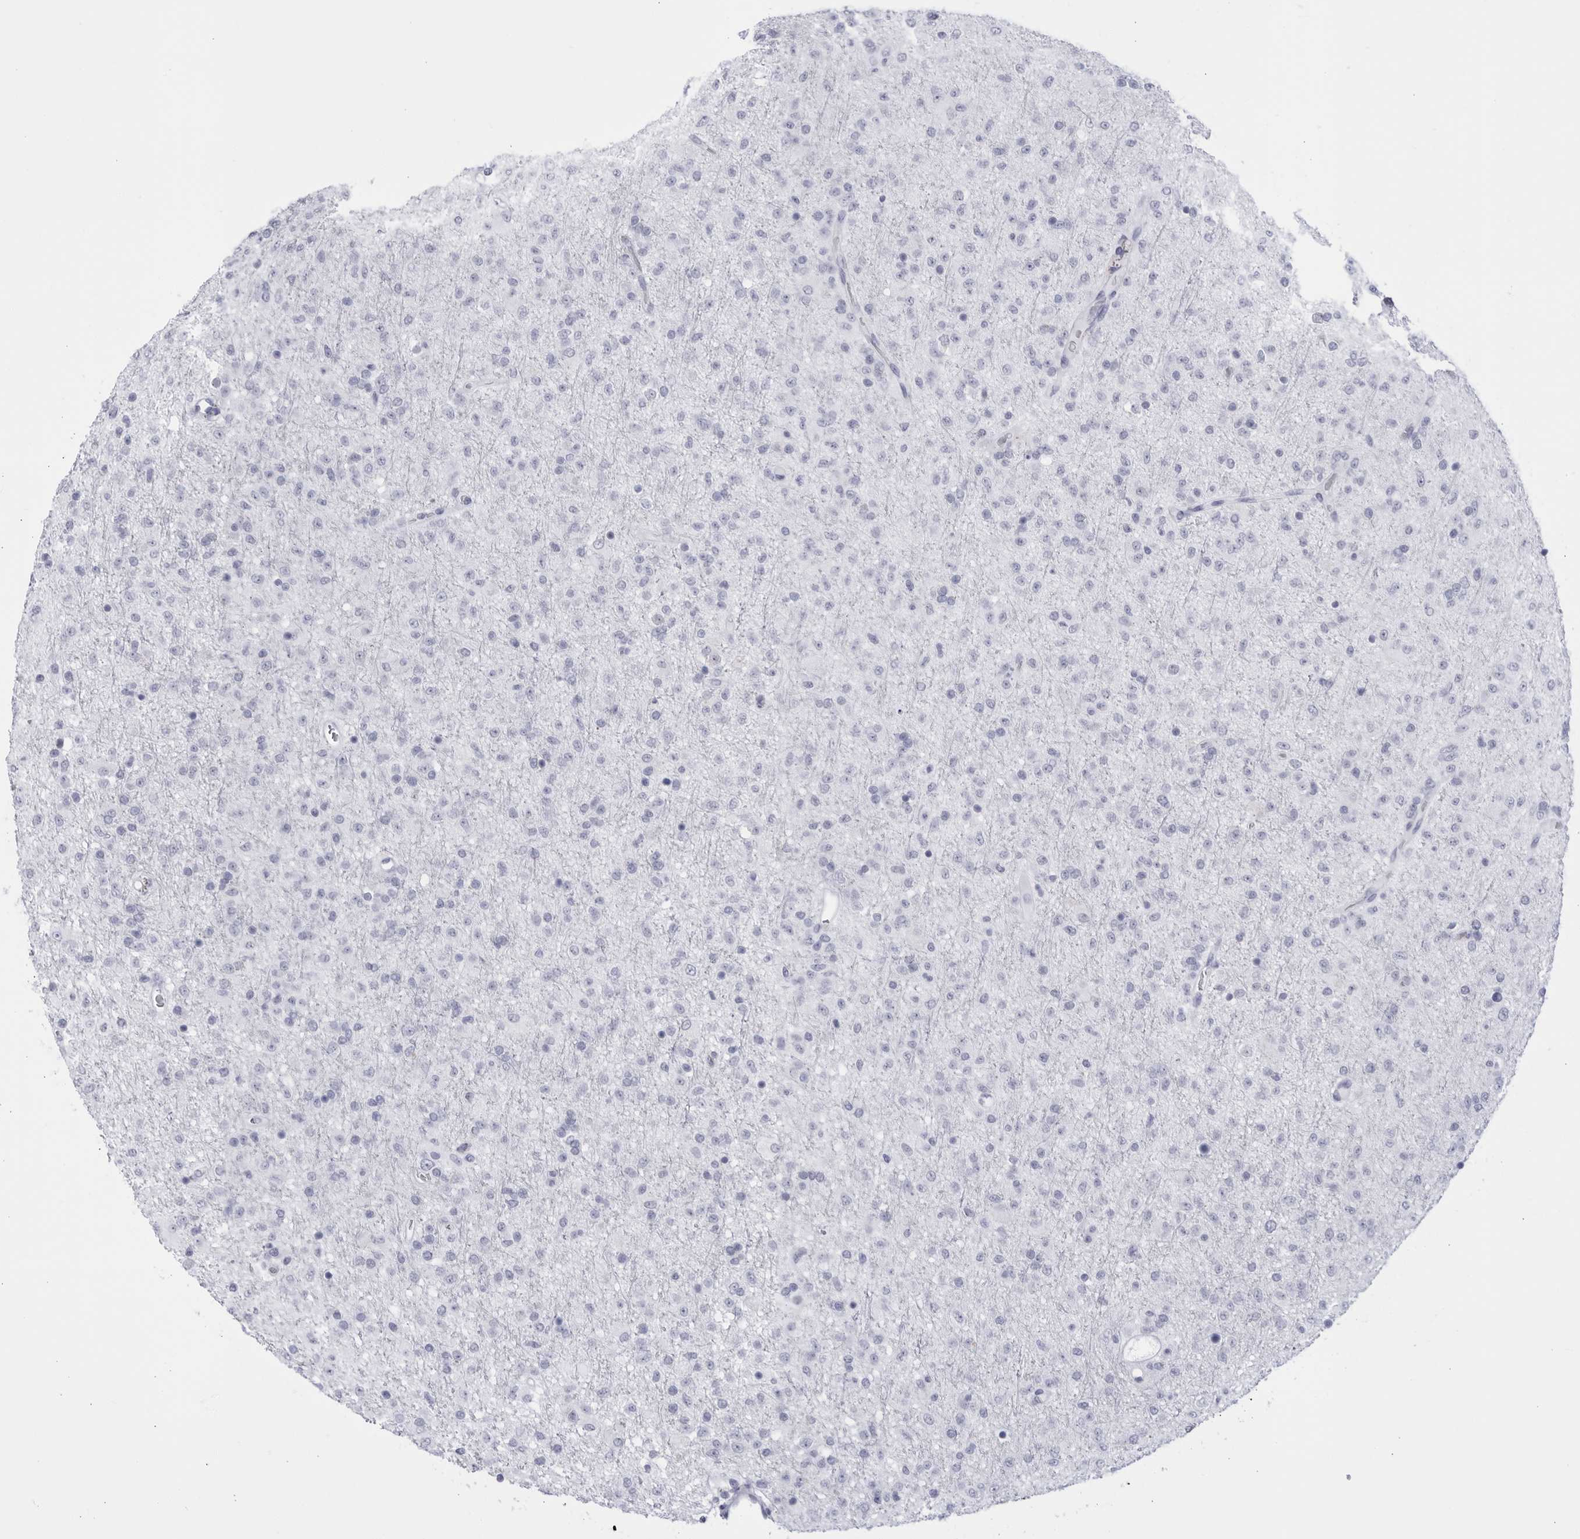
{"staining": {"intensity": "negative", "quantity": "none", "location": "none"}, "tissue": "glioma", "cell_type": "Tumor cells", "image_type": "cancer", "snomed": [{"axis": "morphology", "description": "Glioma, malignant, Low grade"}, {"axis": "topography", "description": "Brain"}], "caption": "There is no significant staining in tumor cells of malignant glioma (low-grade). (DAB immunohistochemistry (IHC) with hematoxylin counter stain).", "gene": "CCDC181", "patient": {"sex": "male", "age": 65}}